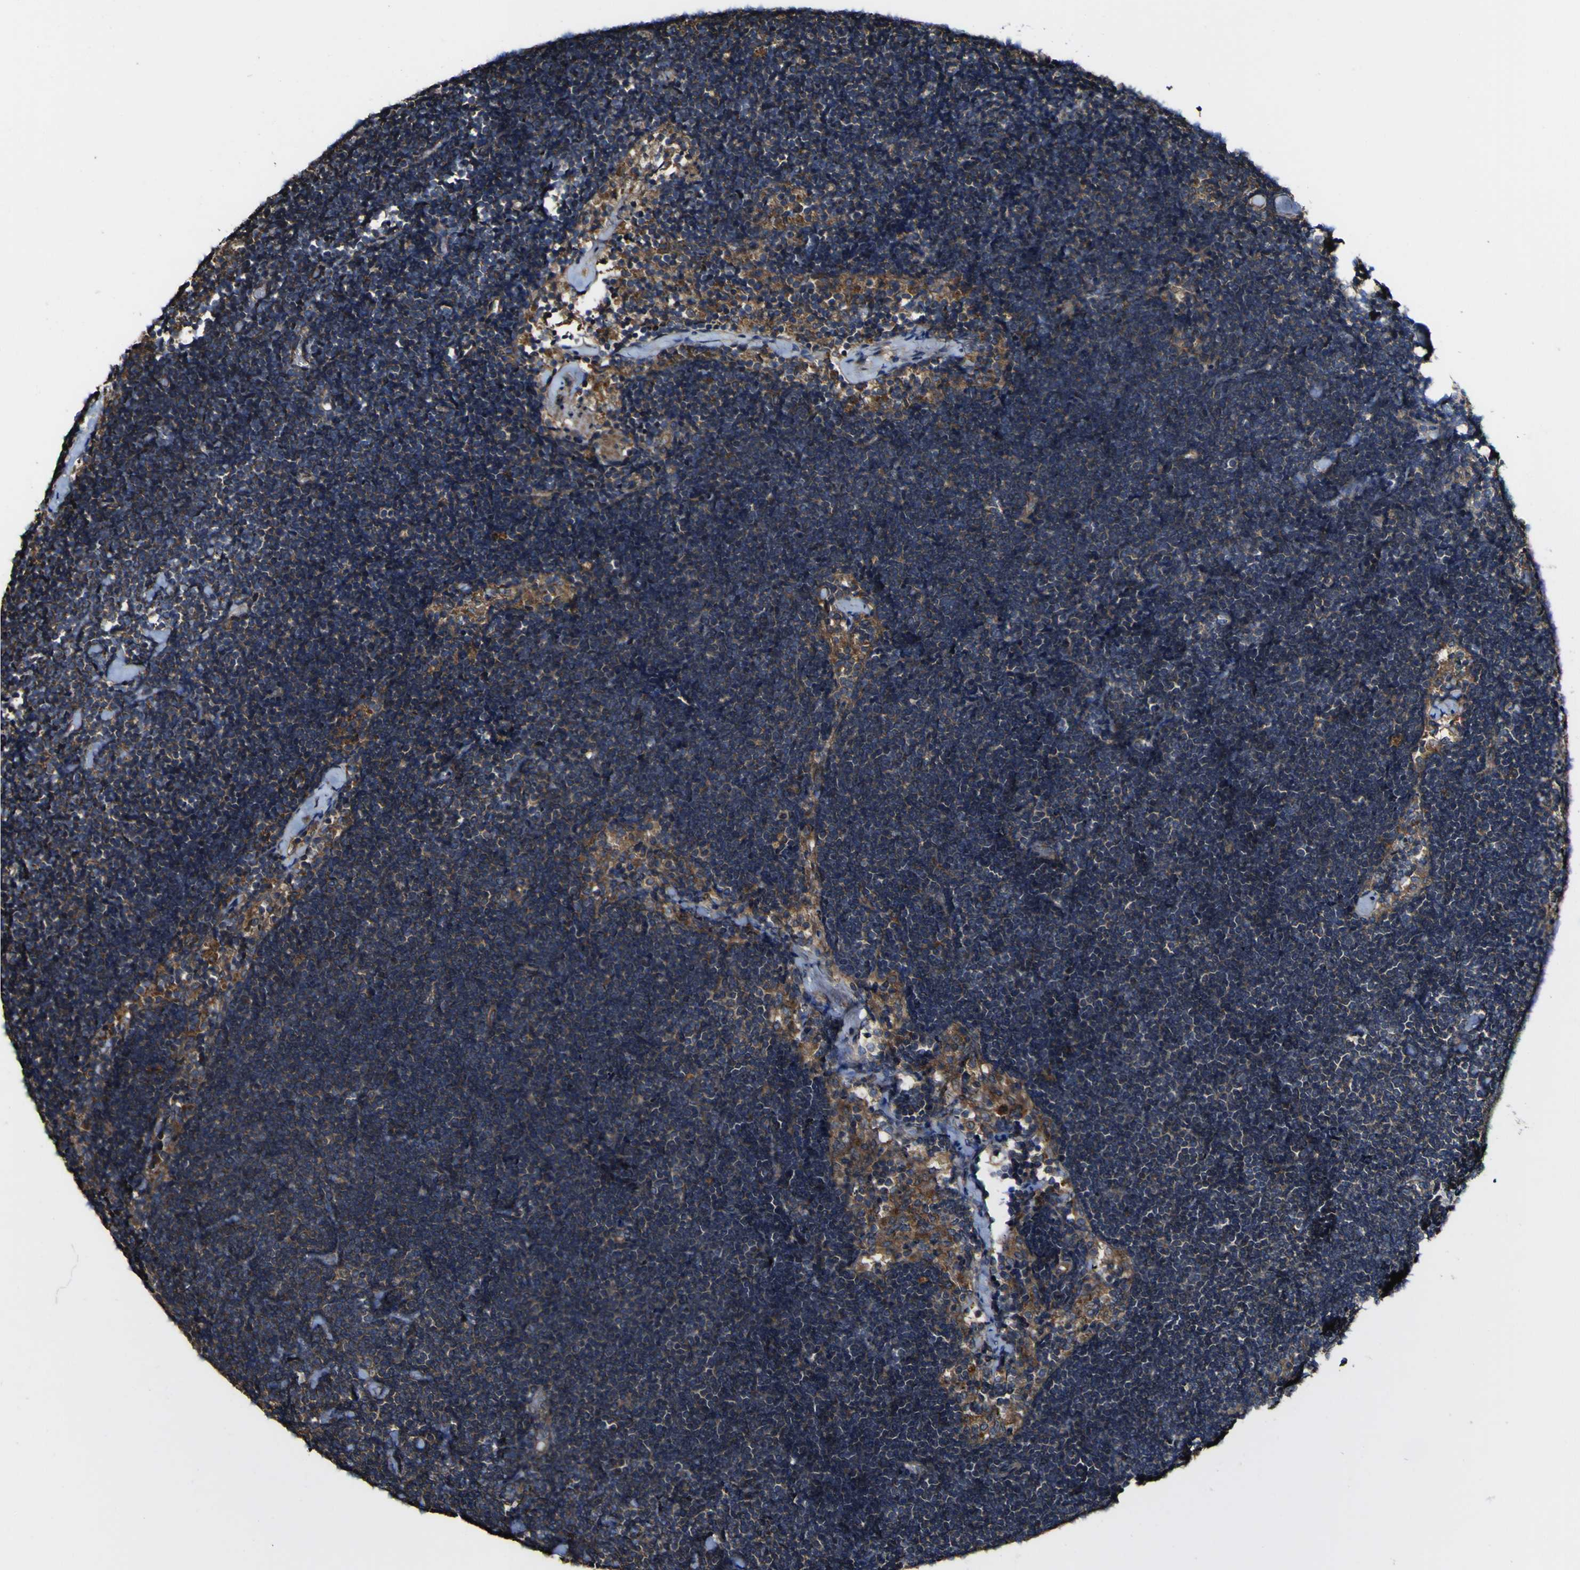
{"staining": {"intensity": "moderate", "quantity": ">75%", "location": "cytoplasmic/membranous"}, "tissue": "lymph node", "cell_type": "Germinal center cells", "image_type": "normal", "snomed": [{"axis": "morphology", "description": "Normal tissue, NOS"}, {"axis": "topography", "description": "Lymph node"}], "caption": "Lymph node stained for a protein exhibits moderate cytoplasmic/membranous positivity in germinal center cells.", "gene": "NAALADL2", "patient": {"sex": "male", "age": 63}}